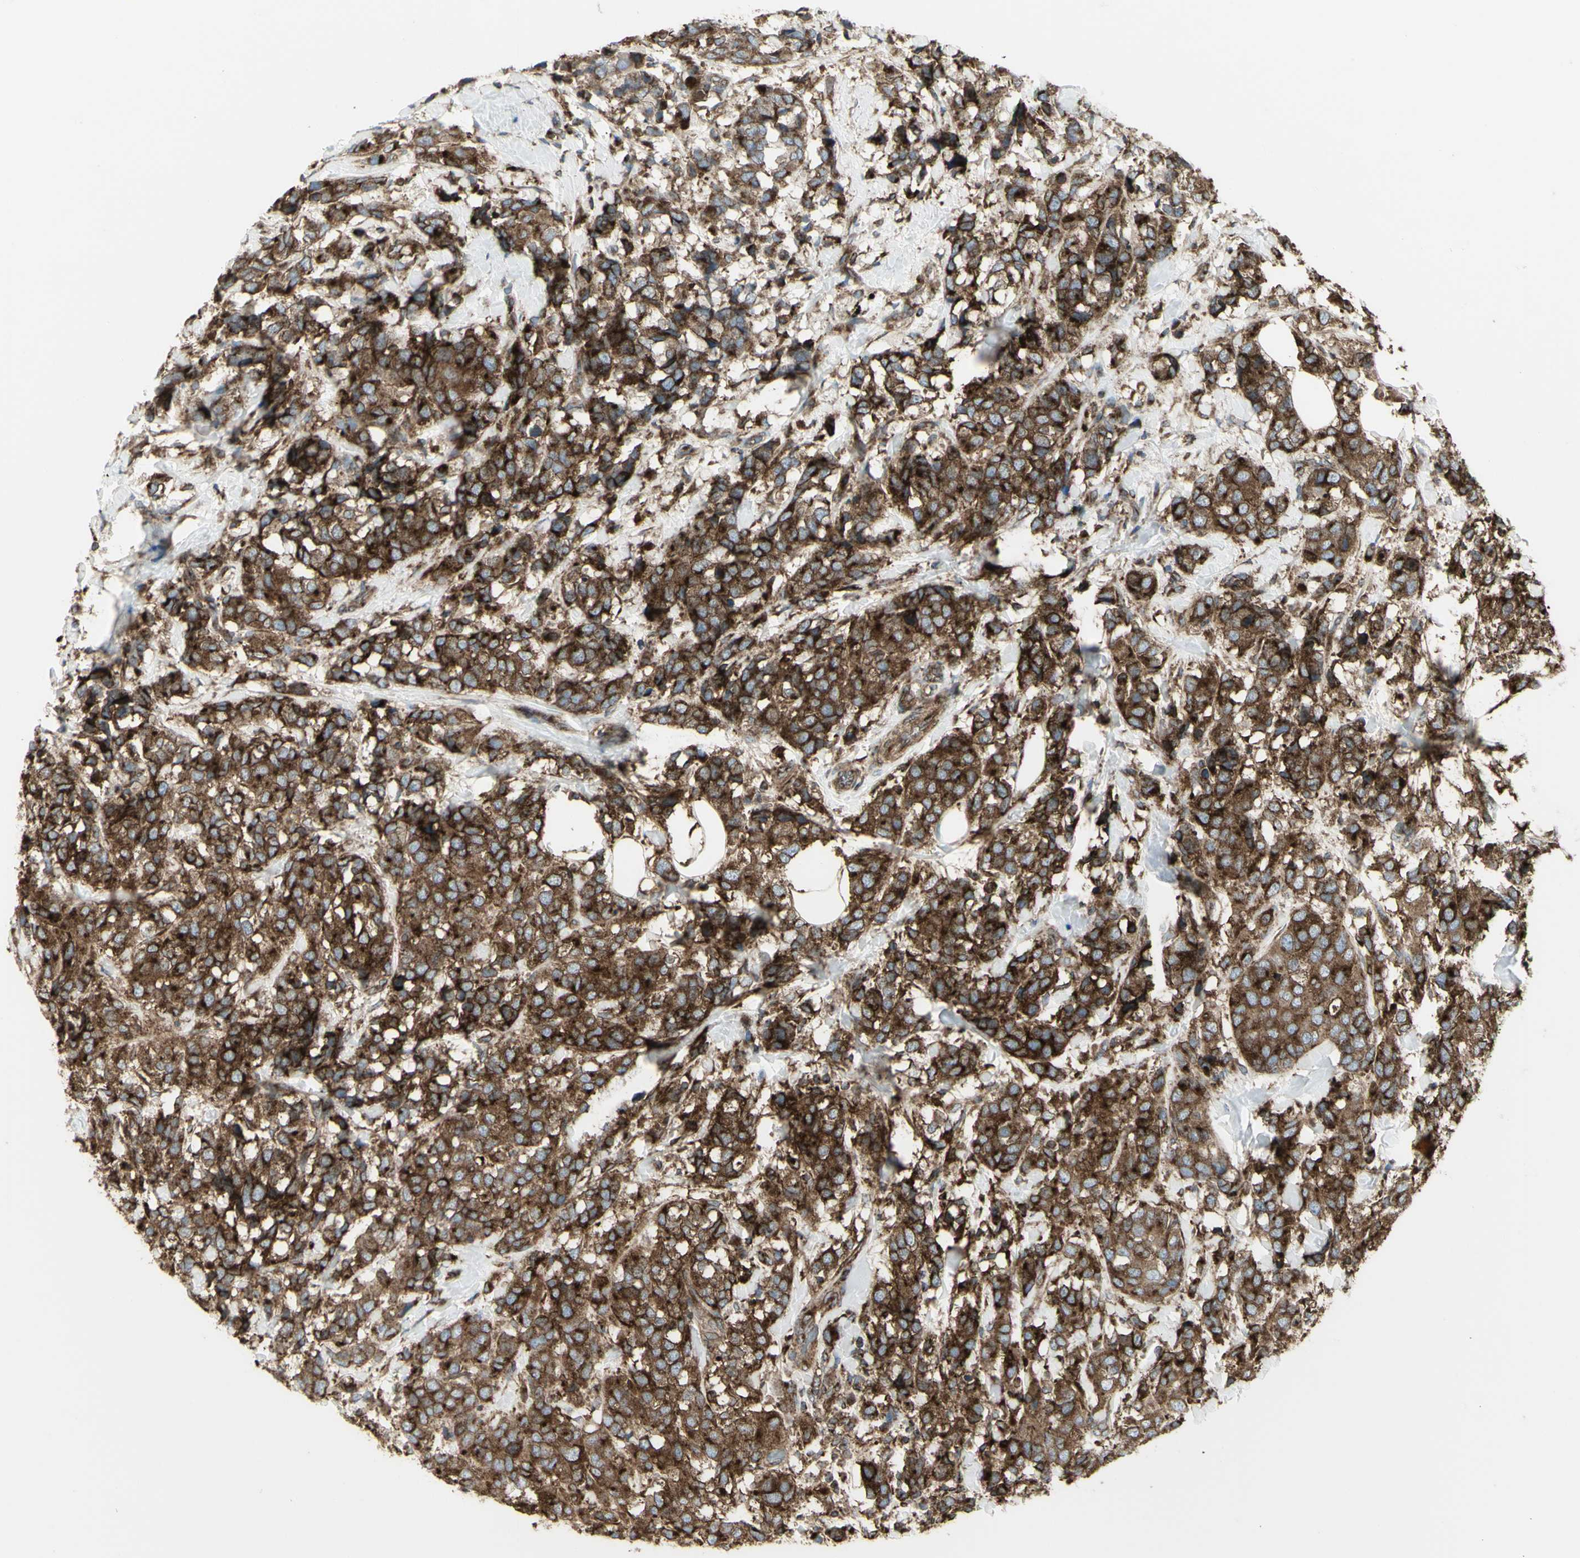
{"staining": {"intensity": "strong", "quantity": ">75%", "location": "cytoplasmic/membranous"}, "tissue": "breast cancer", "cell_type": "Tumor cells", "image_type": "cancer", "snomed": [{"axis": "morphology", "description": "Lobular carcinoma"}, {"axis": "topography", "description": "Breast"}], "caption": "Immunohistochemical staining of human breast lobular carcinoma shows high levels of strong cytoplasmic/membranous expression in approximately >75% of tumor cells. (IHC, brightfield microscopy, high magnification).", "gene": "NAPA", "patient": {"sex": "female", "age": 59}}